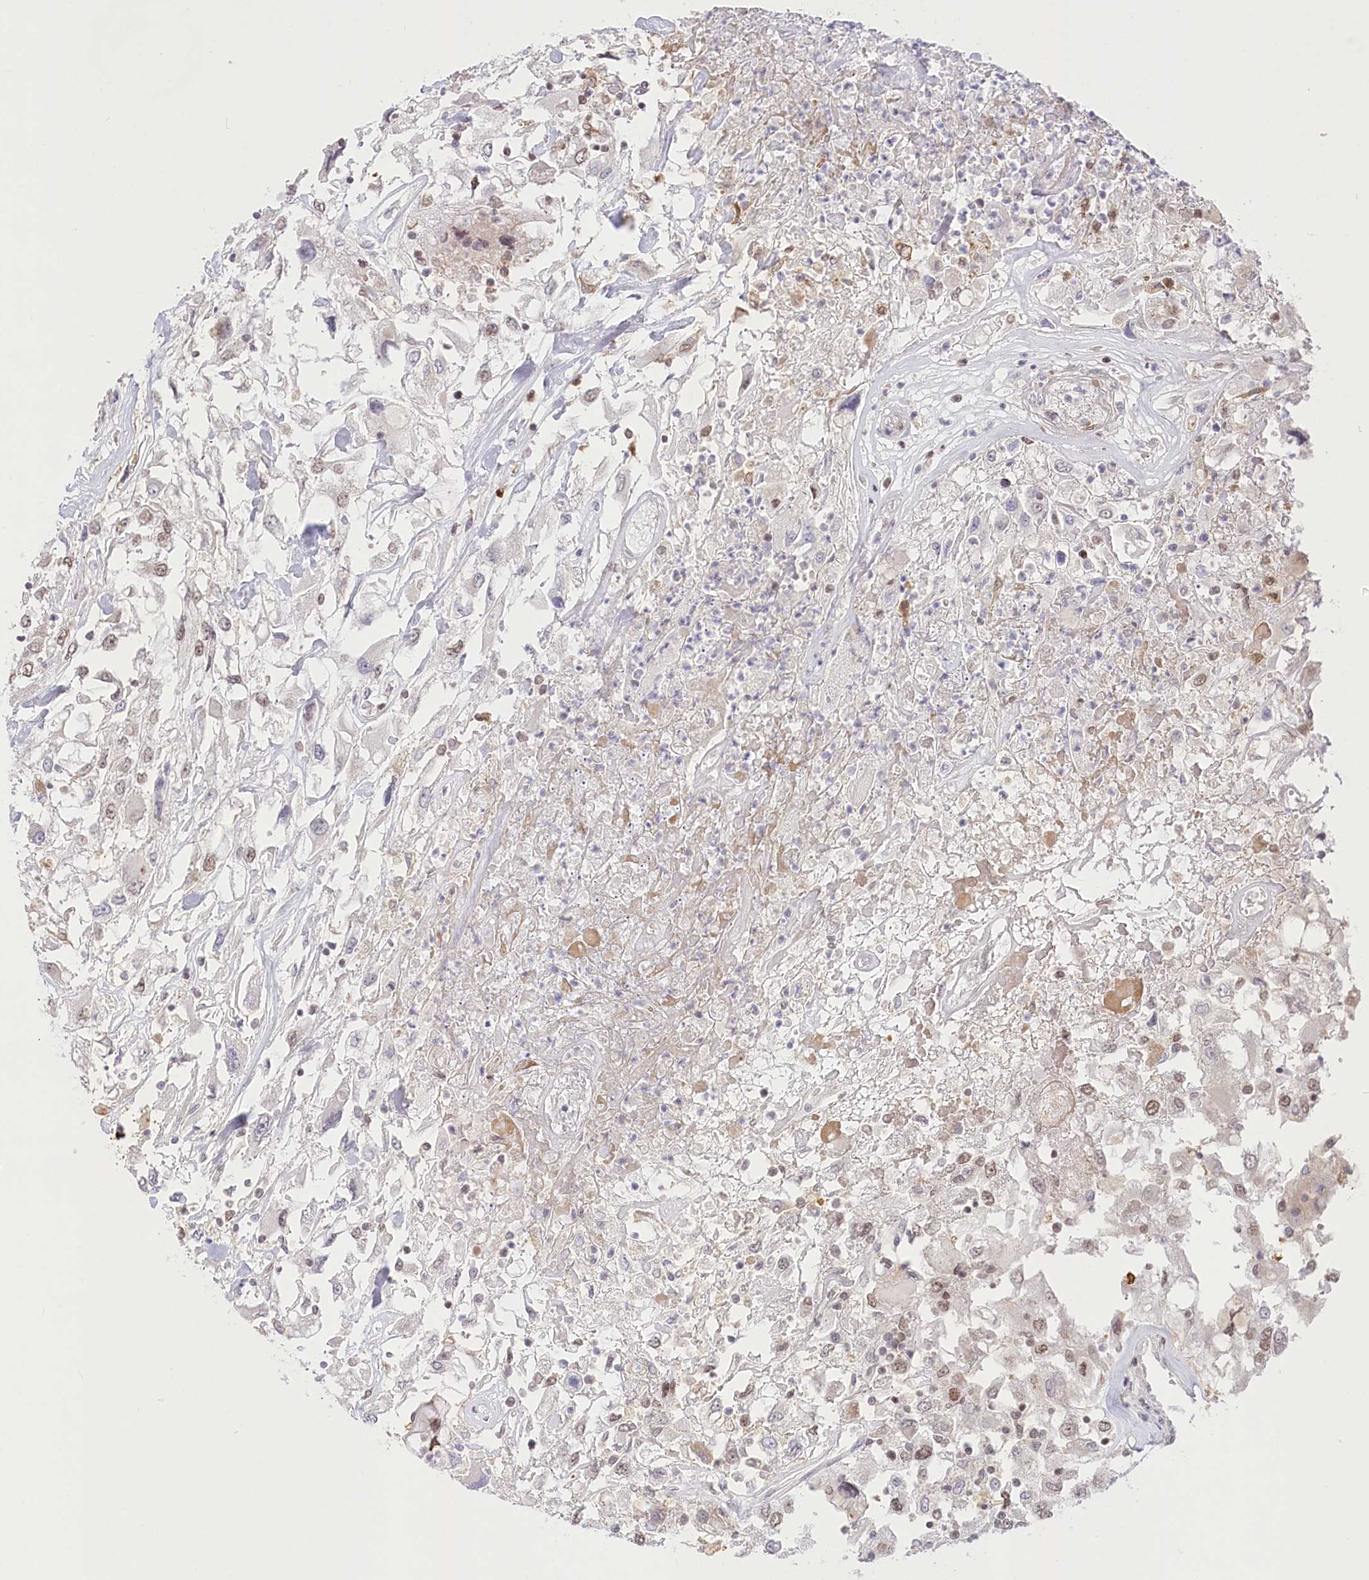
{"staining": {"intensity": "weak", "quantity": "<25%", "location": "nuclear"}, "tissue": "renal cancer", "cell_type": "Tumor cells", "image_type": "cancer", "snomed": [{"axis": "morphology", "description": "Adenocarcinoma, NOS"}, {"axis": "topography", "description": "Kidney"}], "caption": "DAB (3,3'-diaminobenzidine) immunohistochemical staining of renal adenocarcinoma reveals no significant staining in tumor cells. (DAB (3,3'-diaminobenzidine) immunohistochemistry, high magnification).", "gene": "PYURF", "patient": {"sex": "female", "age": 52}}